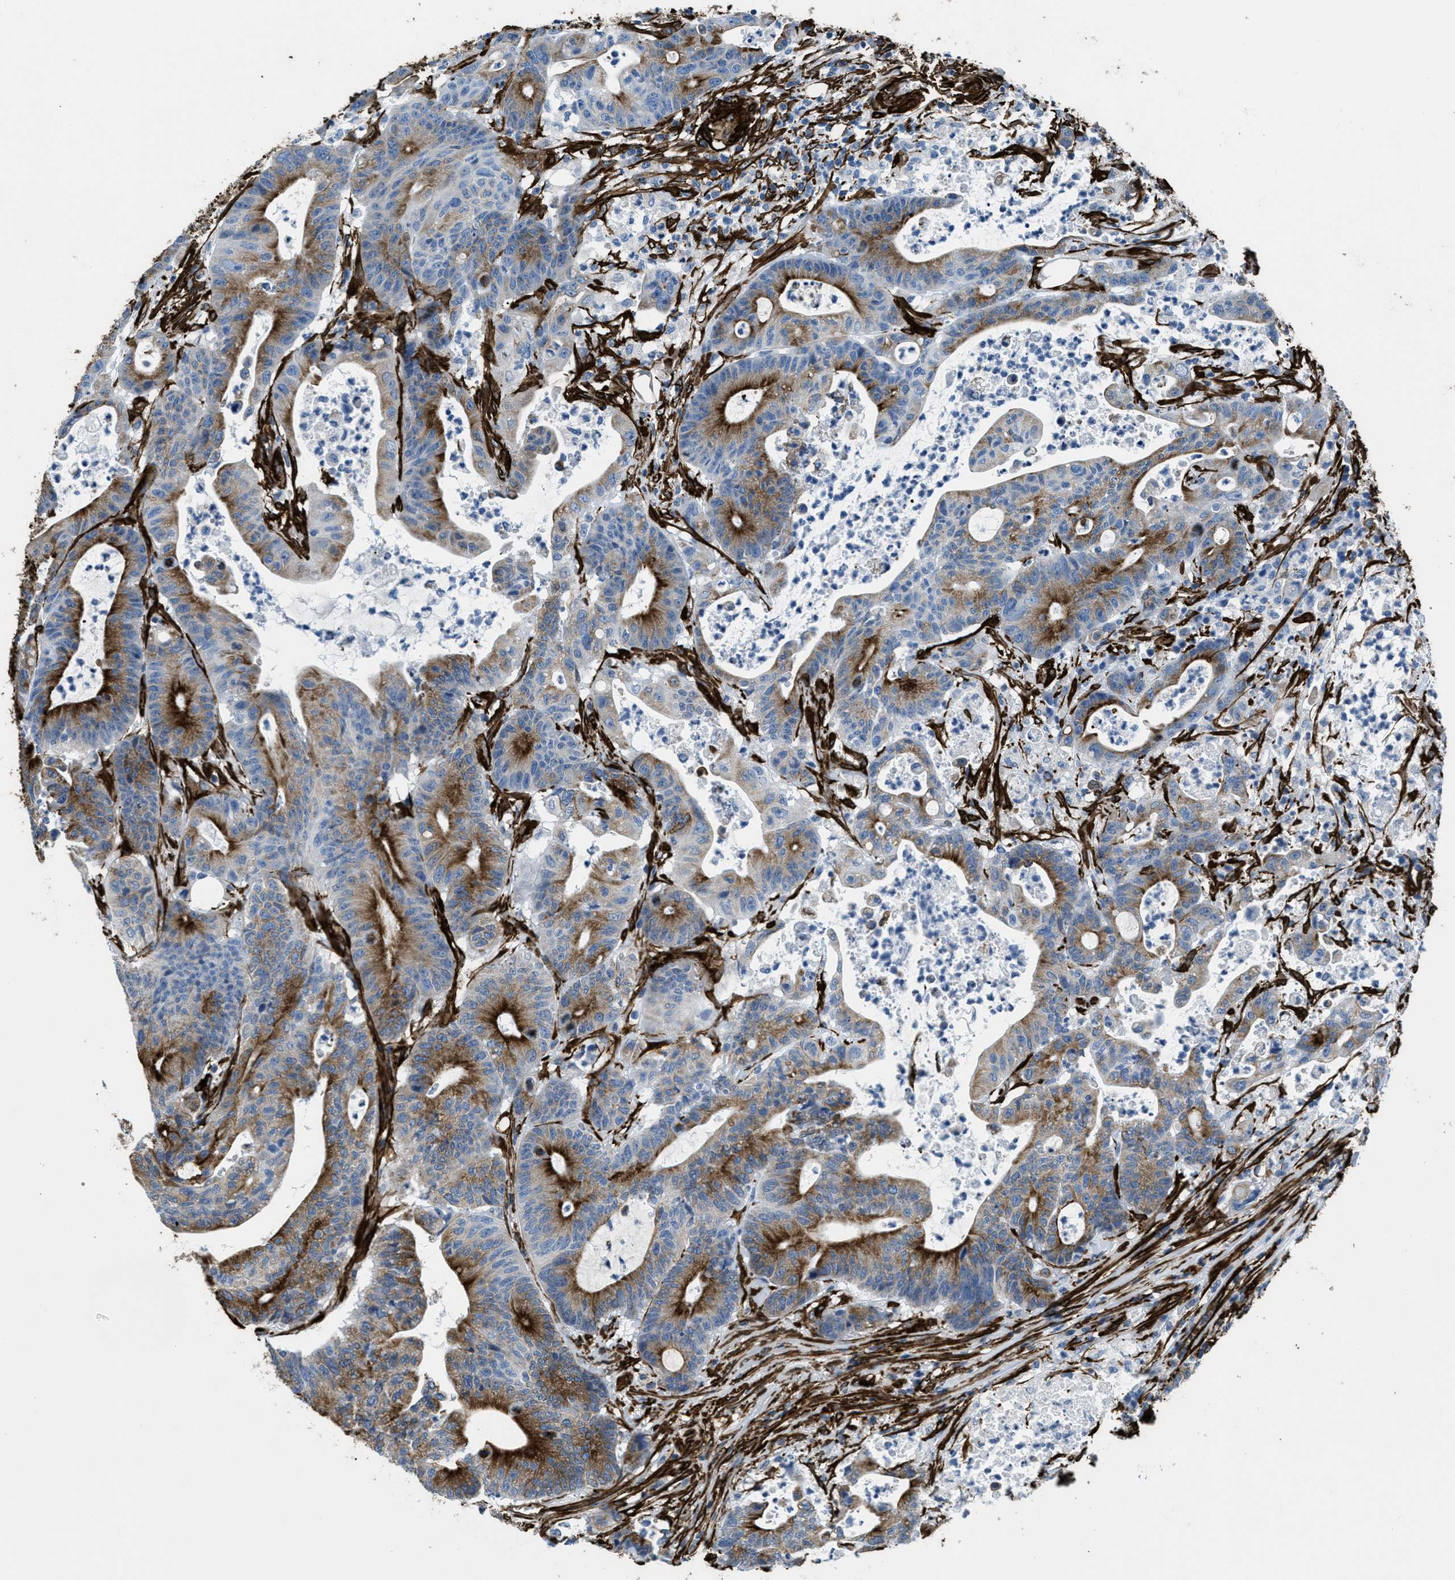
{"staining": {"intensity": "strong", "quantity": "25%-75%", "location": "cytoplasmic/membranous"}, "tissue": "colorectal cancer", "cell_type": "Tumor cells", "image_type": "cancer", "snomed": [{"axis": "morphology", "description": "Adenocarcinoma, NOS"}, {"axis": "topography", "description": "Colon"}], "caption": "An IHC image of tumor tissue is shown. Protein staining in brown shows strong cytoplasmic/membranous positivity in colorectal cancer (adenocarcinoma) within tumor cells.", "gene": "CALD1", "patient": {"sex": "female", "age": 84}}